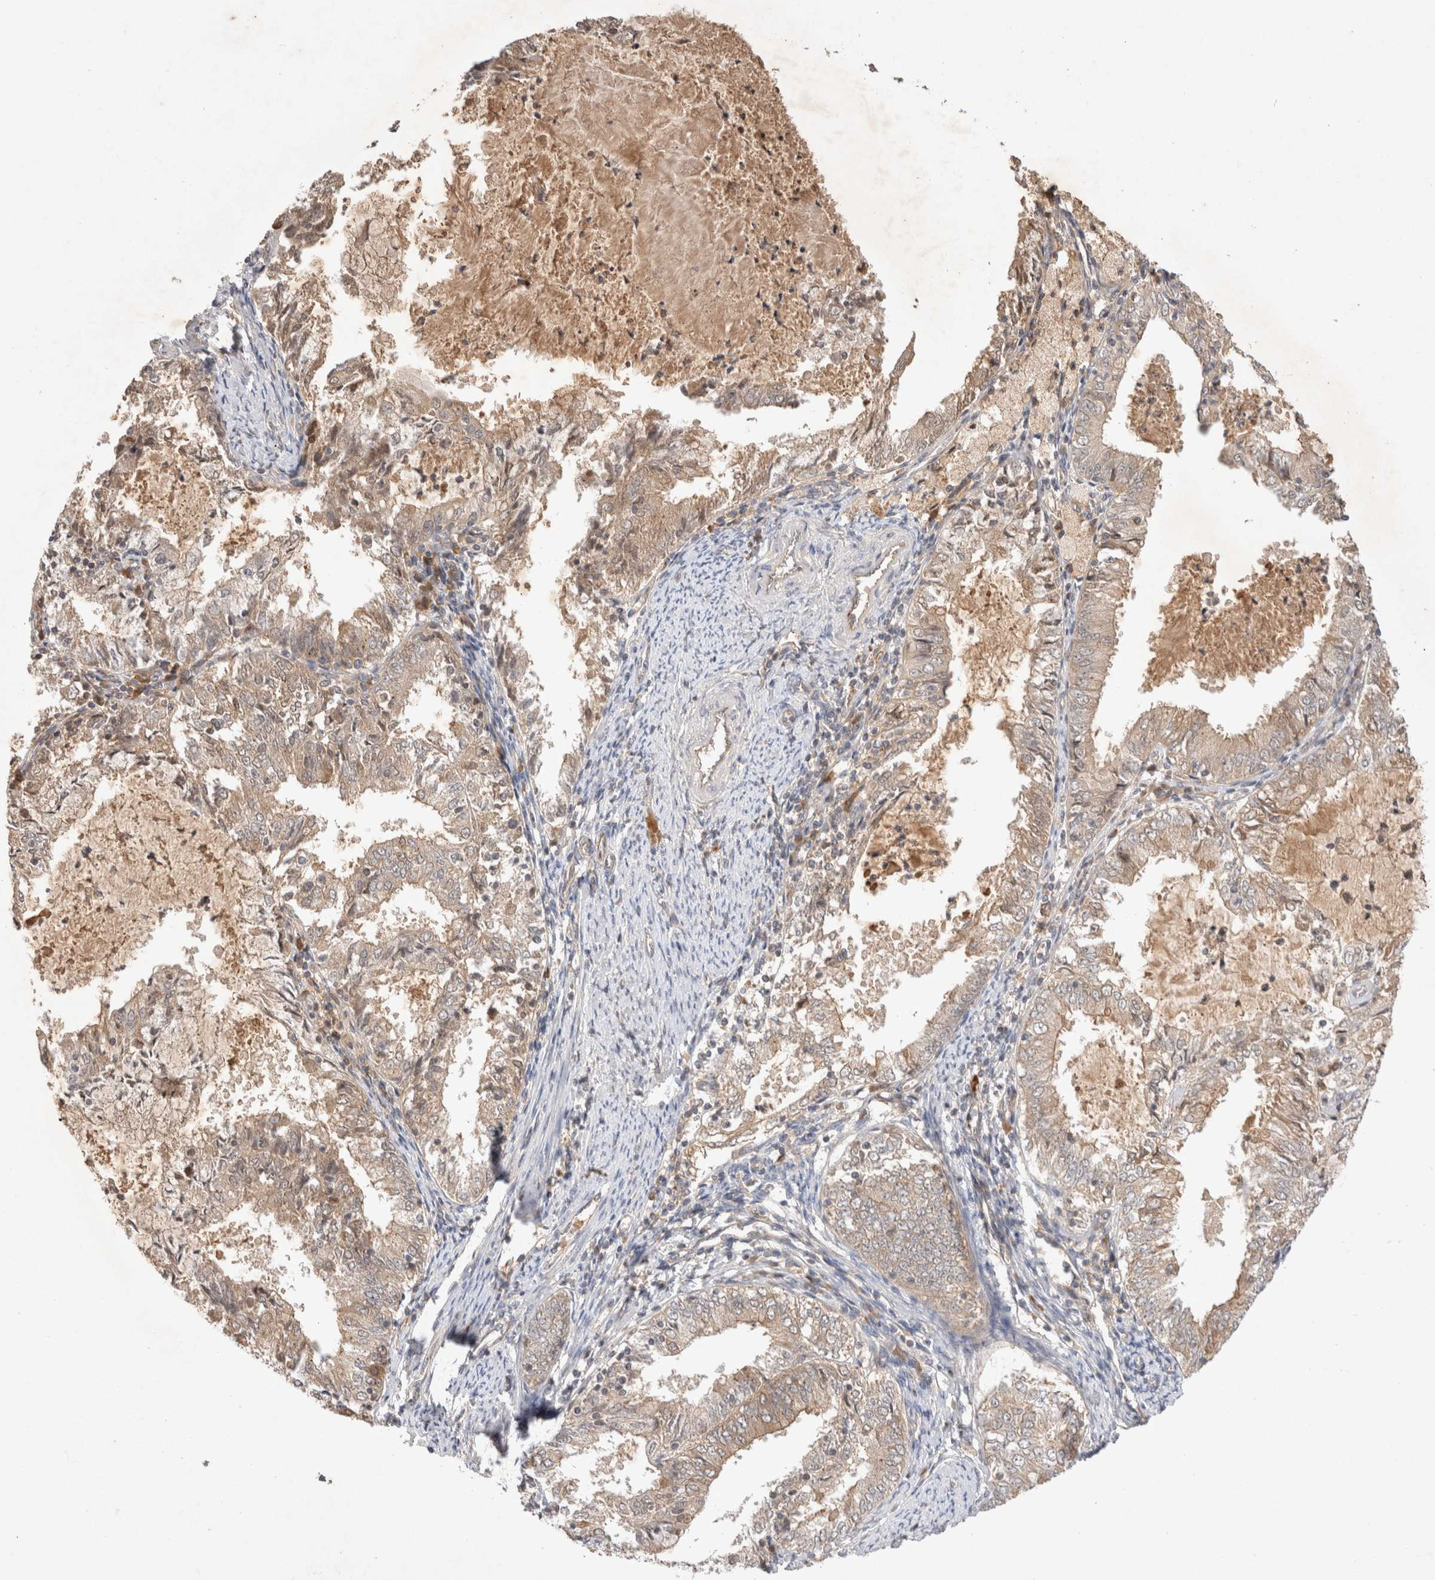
{"staining": {"intensity": "weak", "quantity": "25%-75%", "location": "cytoplasmic/membranous,nuclear"}, "tissue": "endometrial cancer", "cell_type": "Tumor cells", "image_type": "cancer", "snomed": [{"axis": "morphology", "description": "Adenocarcinoma, NOS"}, {"axis": "topography", "description": "Endometrium"}], "caption": "Protein staining demonstrates weak cytoplasmic/membranous and nuclear positivity in about 25%-75% of tumor cells in endometrial cancer (adenocarcinoma).", "gene": "YES1", "patient": {"sex": "female", "age": 57}}